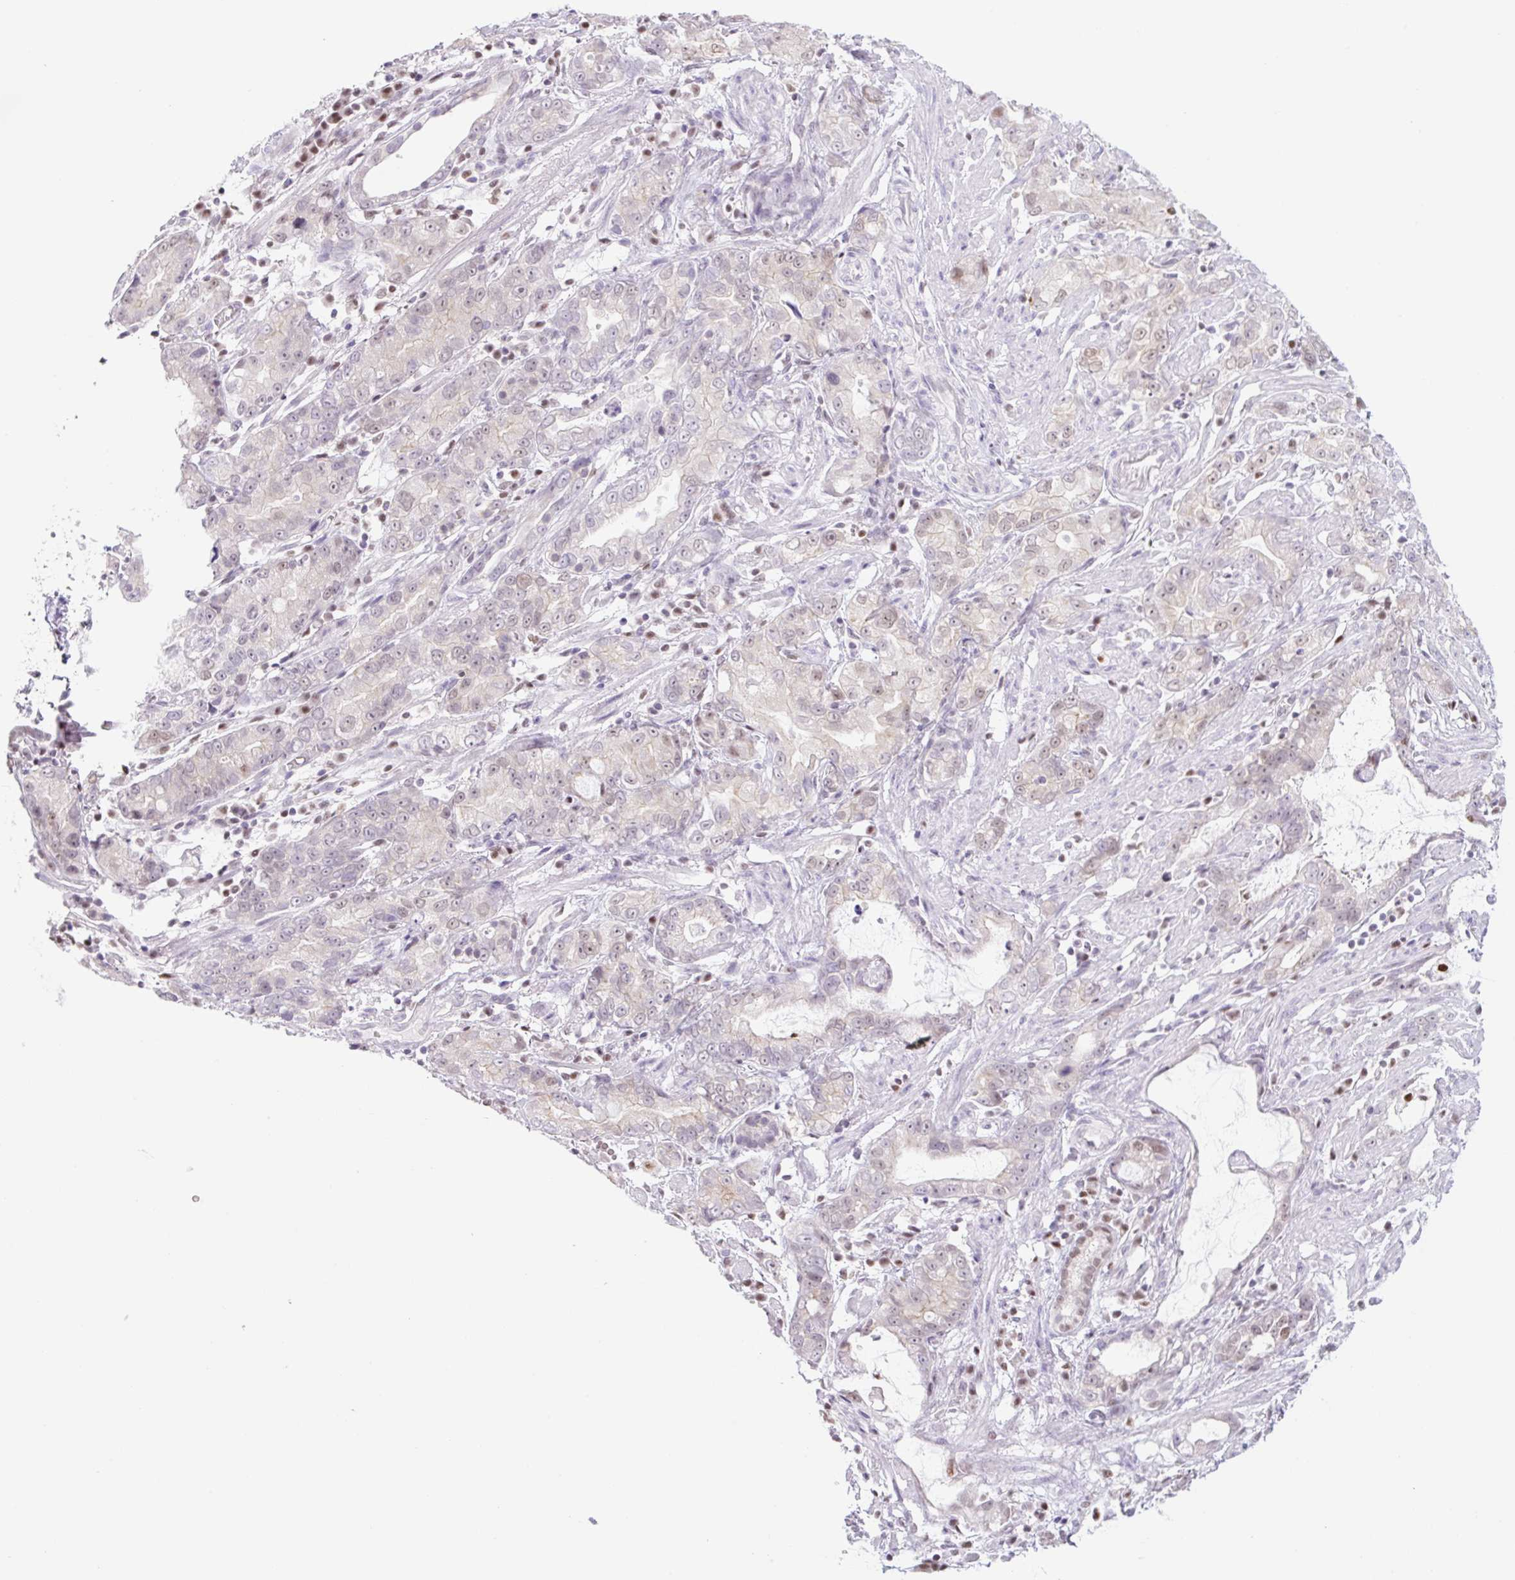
{"staining": {"intensity": "negative", "quantity": "none", "location": "none"}, "tissue": "stomach cancer", "cell_type": "Tumor cells", "image_type": "cancer", "snomed": [{"axis": "morphology", "description": "Adenocarcinoma, NOS"}, {"axis": "topography", "description": "Stomach"}], "caption": "Immunohistochemistry of stomach cancer (adenocarcinoma) exhibits no staining in tumor cells.", "gene": "TLE3", "patient": {"sex": "male", "age": 55}}